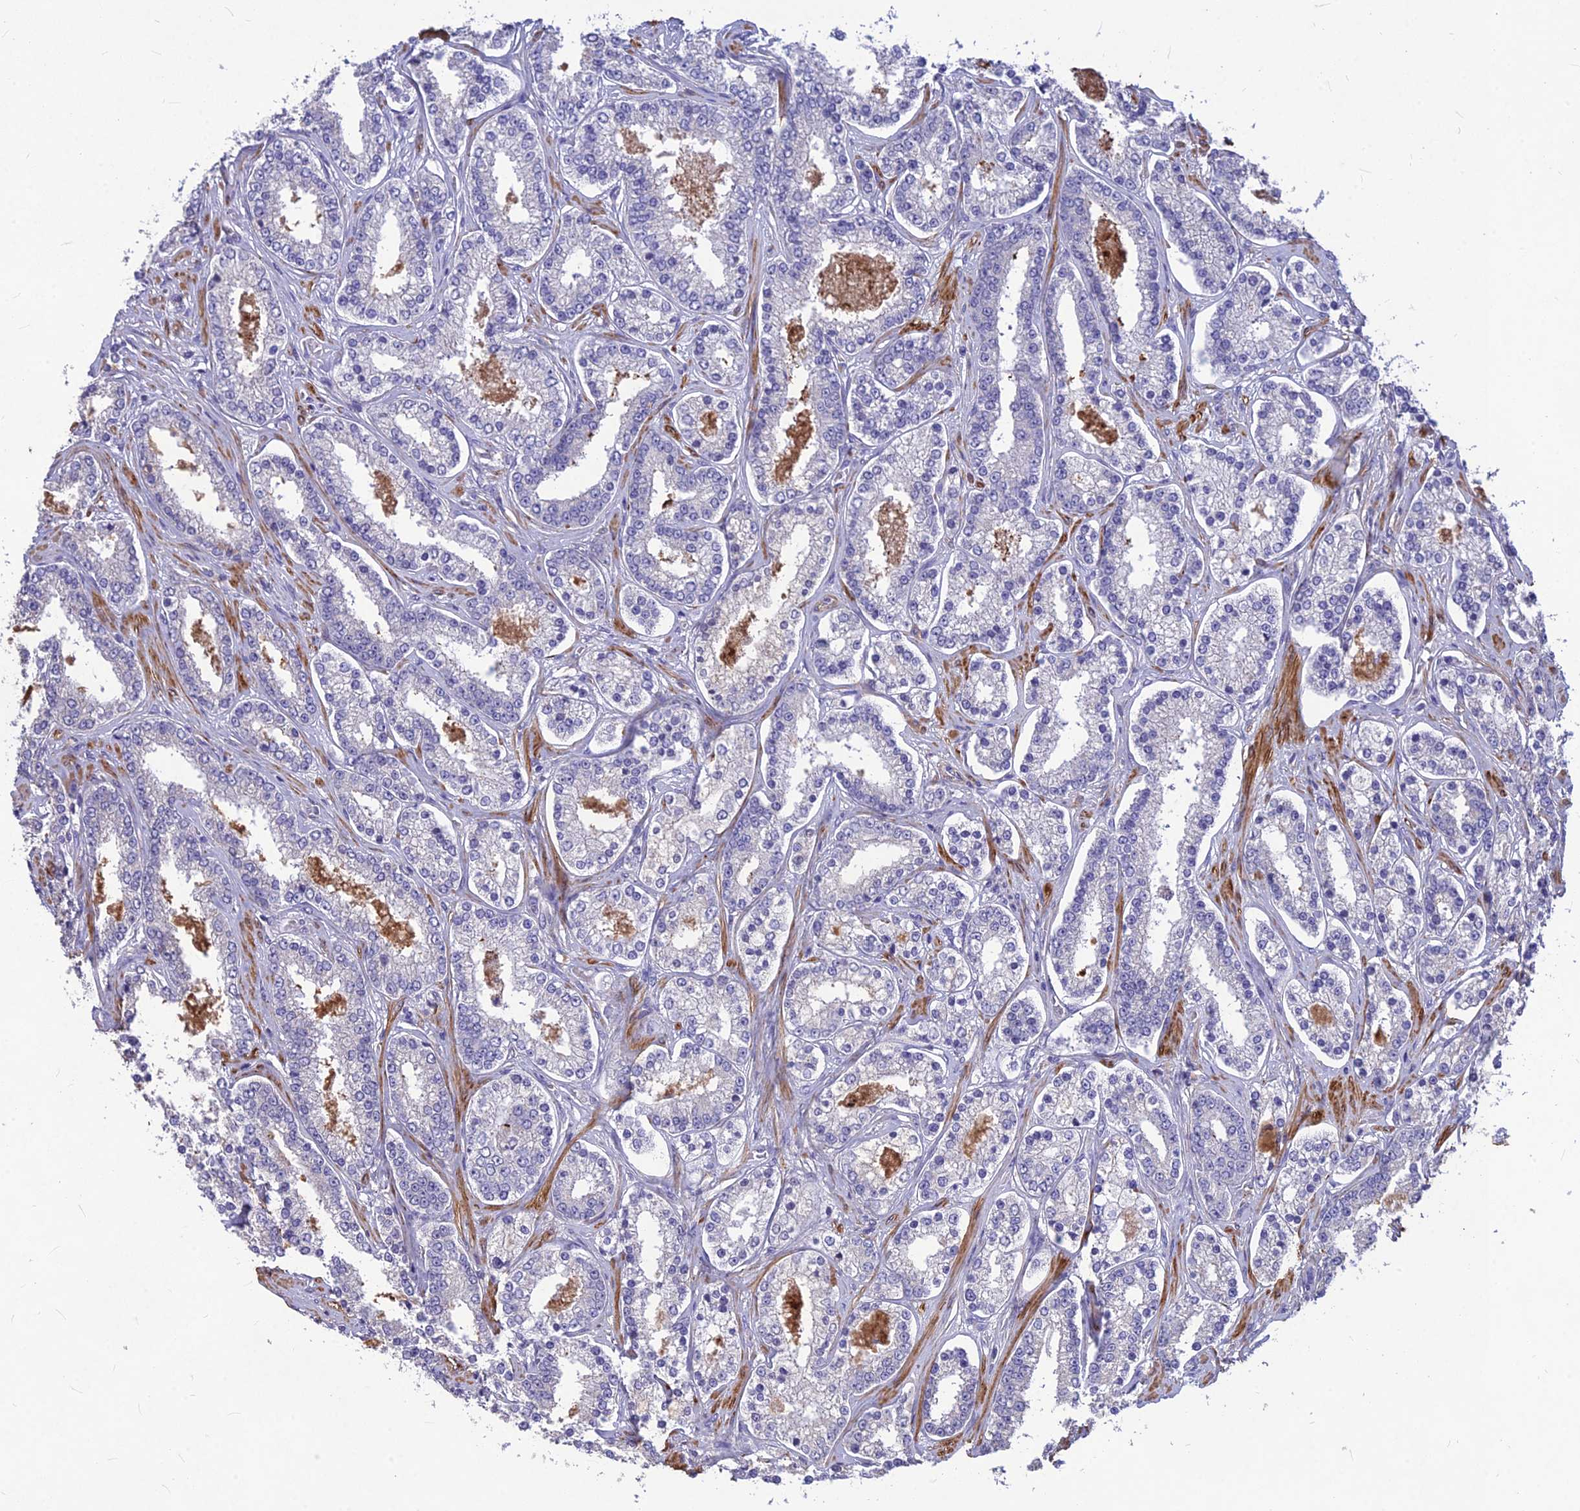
{"staining": {"intensity": "negative", "quantity": "none", "location": "none"}, "tissue": "prostate cancer", "cell_type": "Tumor cells", "image_type": "cancer", "snomed": [{"axis": "morphology", "description": "Normal tissue, NOS"}, {"axis": "morphology", "description": "Adenocarcinoma, High grade"}, {"axis": "topography", "description": "Prostate"}], "caption": "Immunohistochemistry of human prostate cancer (adenocarcinoma (high-grade)) exhibits no positivity in tumor cells.", "gene": "CLUH", "patient": {"sex": "male", "age": 83}}